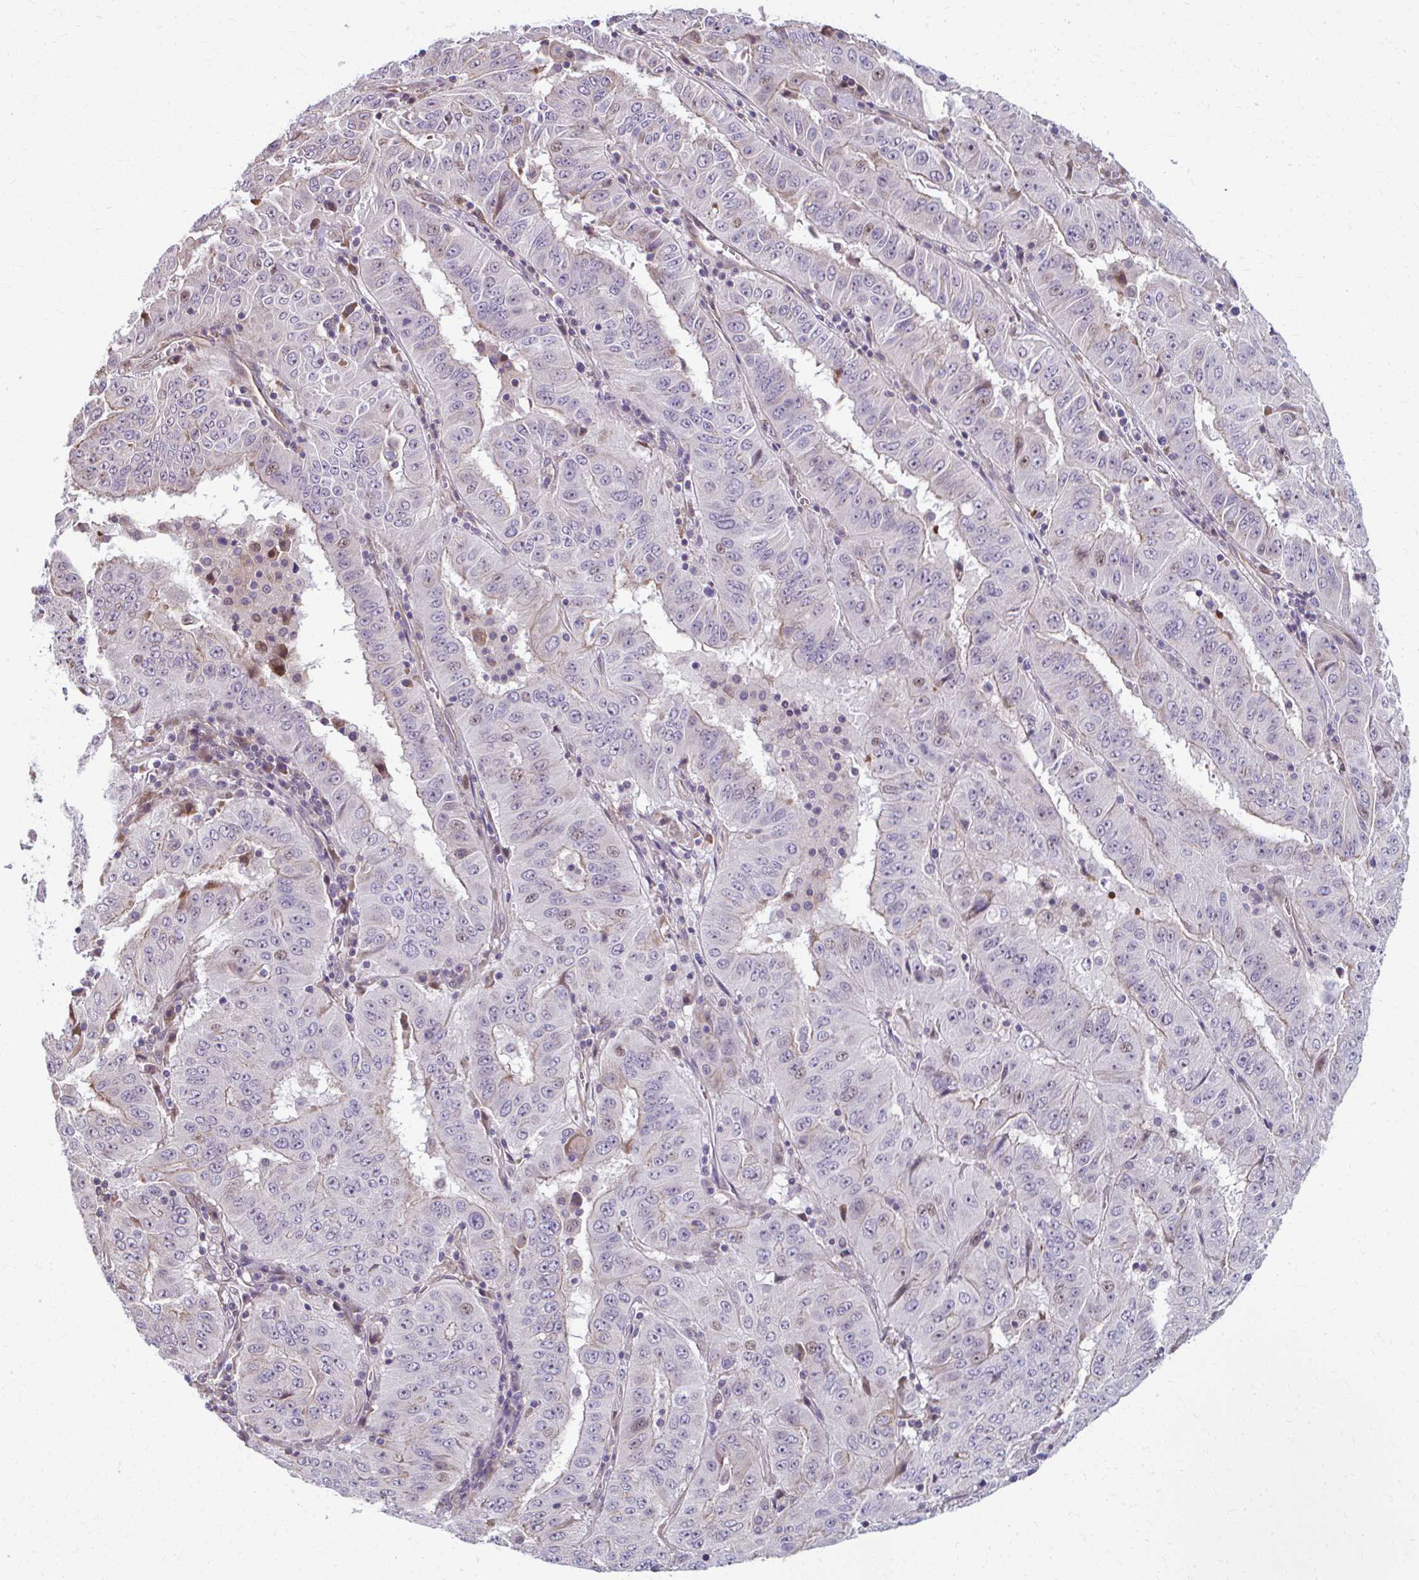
{"staining": {"intensity": "moderate", "quantity": "<25%", "location": "cytoplasmic/membranous,nuclear"}, "tissue": "pancreatic cancer", "cell_type": "Tumor cells", "image_type": "cancer", "snomed": [{"axis": "morphology", "description": "Adenocarcinoma, NOS"}, {"axis": "topography", "description": "Pancreas"}], "caption": "Protein expression analysis of human pancreatic adenocarcinoma reveals moderate cytoplasmic/membranous and nuclear positivity in approximately <25% of tumor cells.", "gene": "MAF1", "patient": {"sex": "male", "age": 63}}